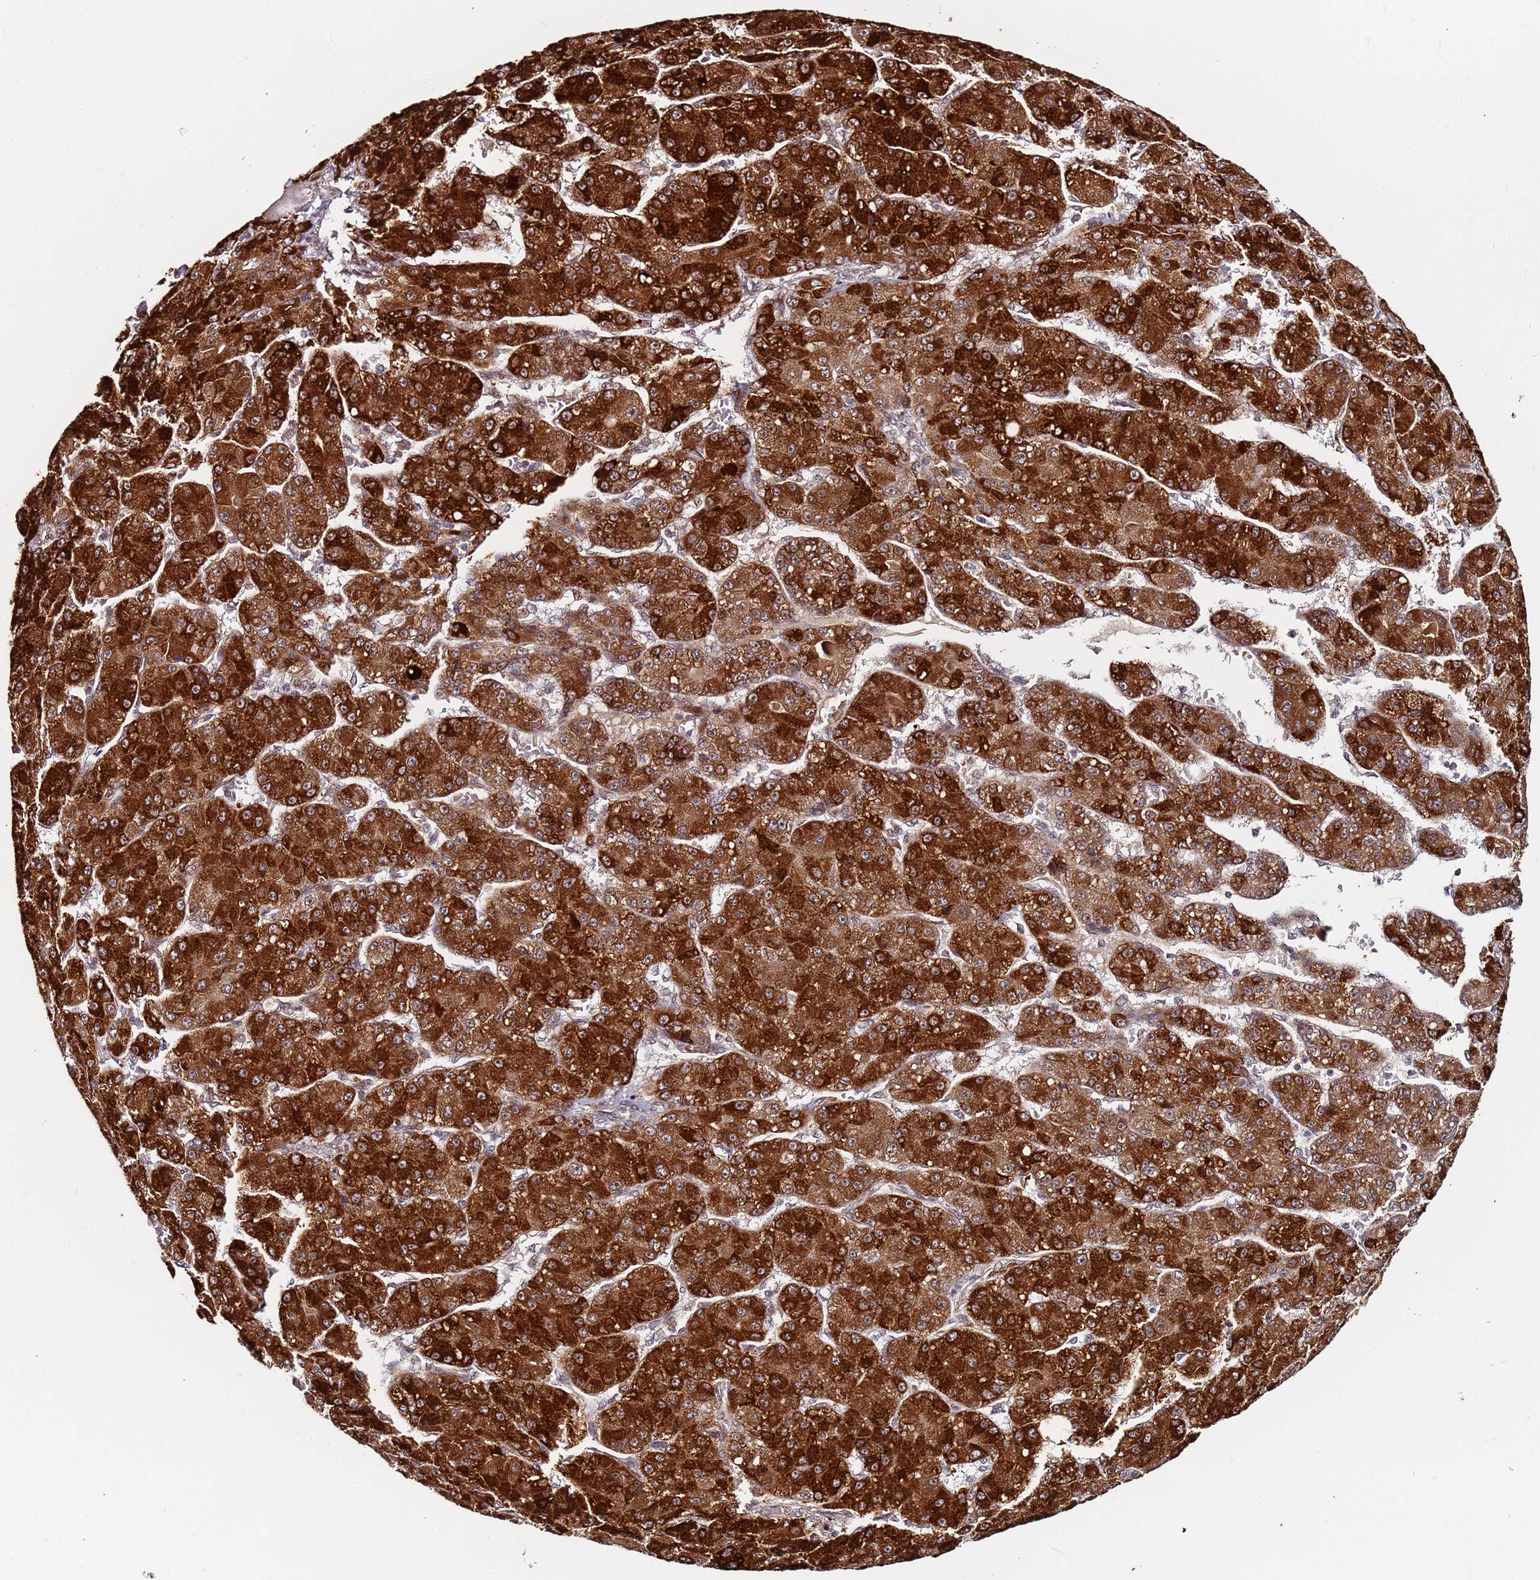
{"staining": {"intensity": "strong", "quantity": ">75%", "location": "cytoplasmic/membranous,nuclear"}, "tissue": "liver cancer", "cell_type": "Tumor cells", "image_type": "cancer", "snomed": [{"axis": "morphology", "description": "Carcinoma, Hepatocellular, NOS"}, {"axis": "topography", "description": "Liver"}], "caption": "Liver cancer (hepatocellular carcinoma) stained for a protein demonstrates strong cytoplasmic/membranous and nuclear positivity in tumor cells. (DAB (3,3'-diaminobenzidine) IHC, brown staining for protein, blue staining for nuclei).", "gene": "PPM1H", "patient": {"sex": "male", "age": 67}}